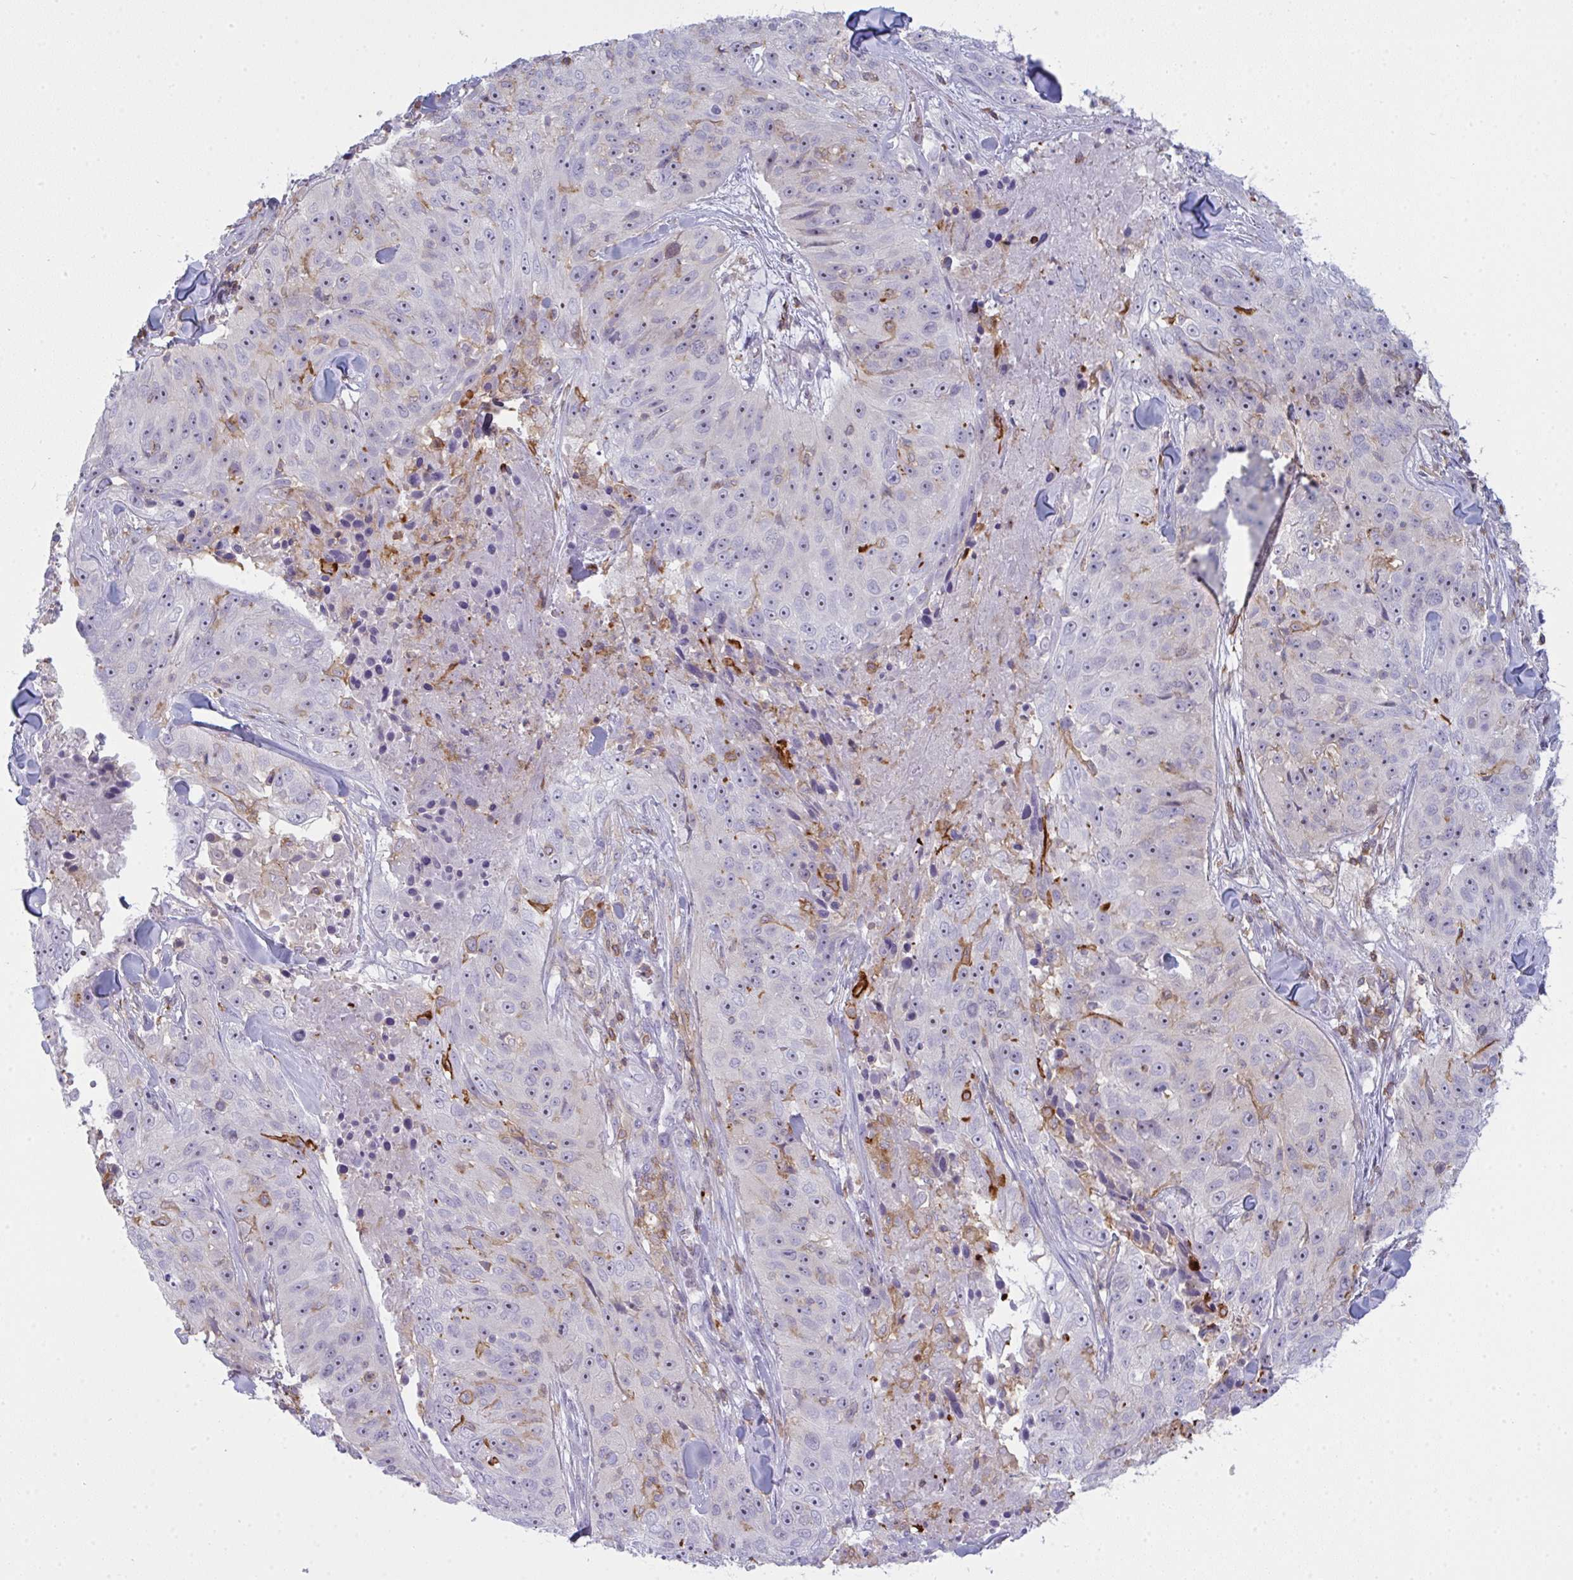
{"staining": {"intensity": "negative", "quantity": "none", "location": "none"}, "tissue": "skin cancer", "cell_type": "Tumor cells", "image_type": "cancer", "snomed": [{"axis": "morphology", "description": "Squamous cell carcinoma, NOS"}, {"axis": "topography", "description": "Skin"}], "caption": "Immunohistochemistry (IHC) image of skin cancer (squamous cell carcinoma) stained for a protein (brown), which shows no staining in tumor cells. (DAB IHC visualized using brightfield microscopy, high magnification).", "gene": "CD80", "patient": {"sex": "female", "age": 87}}